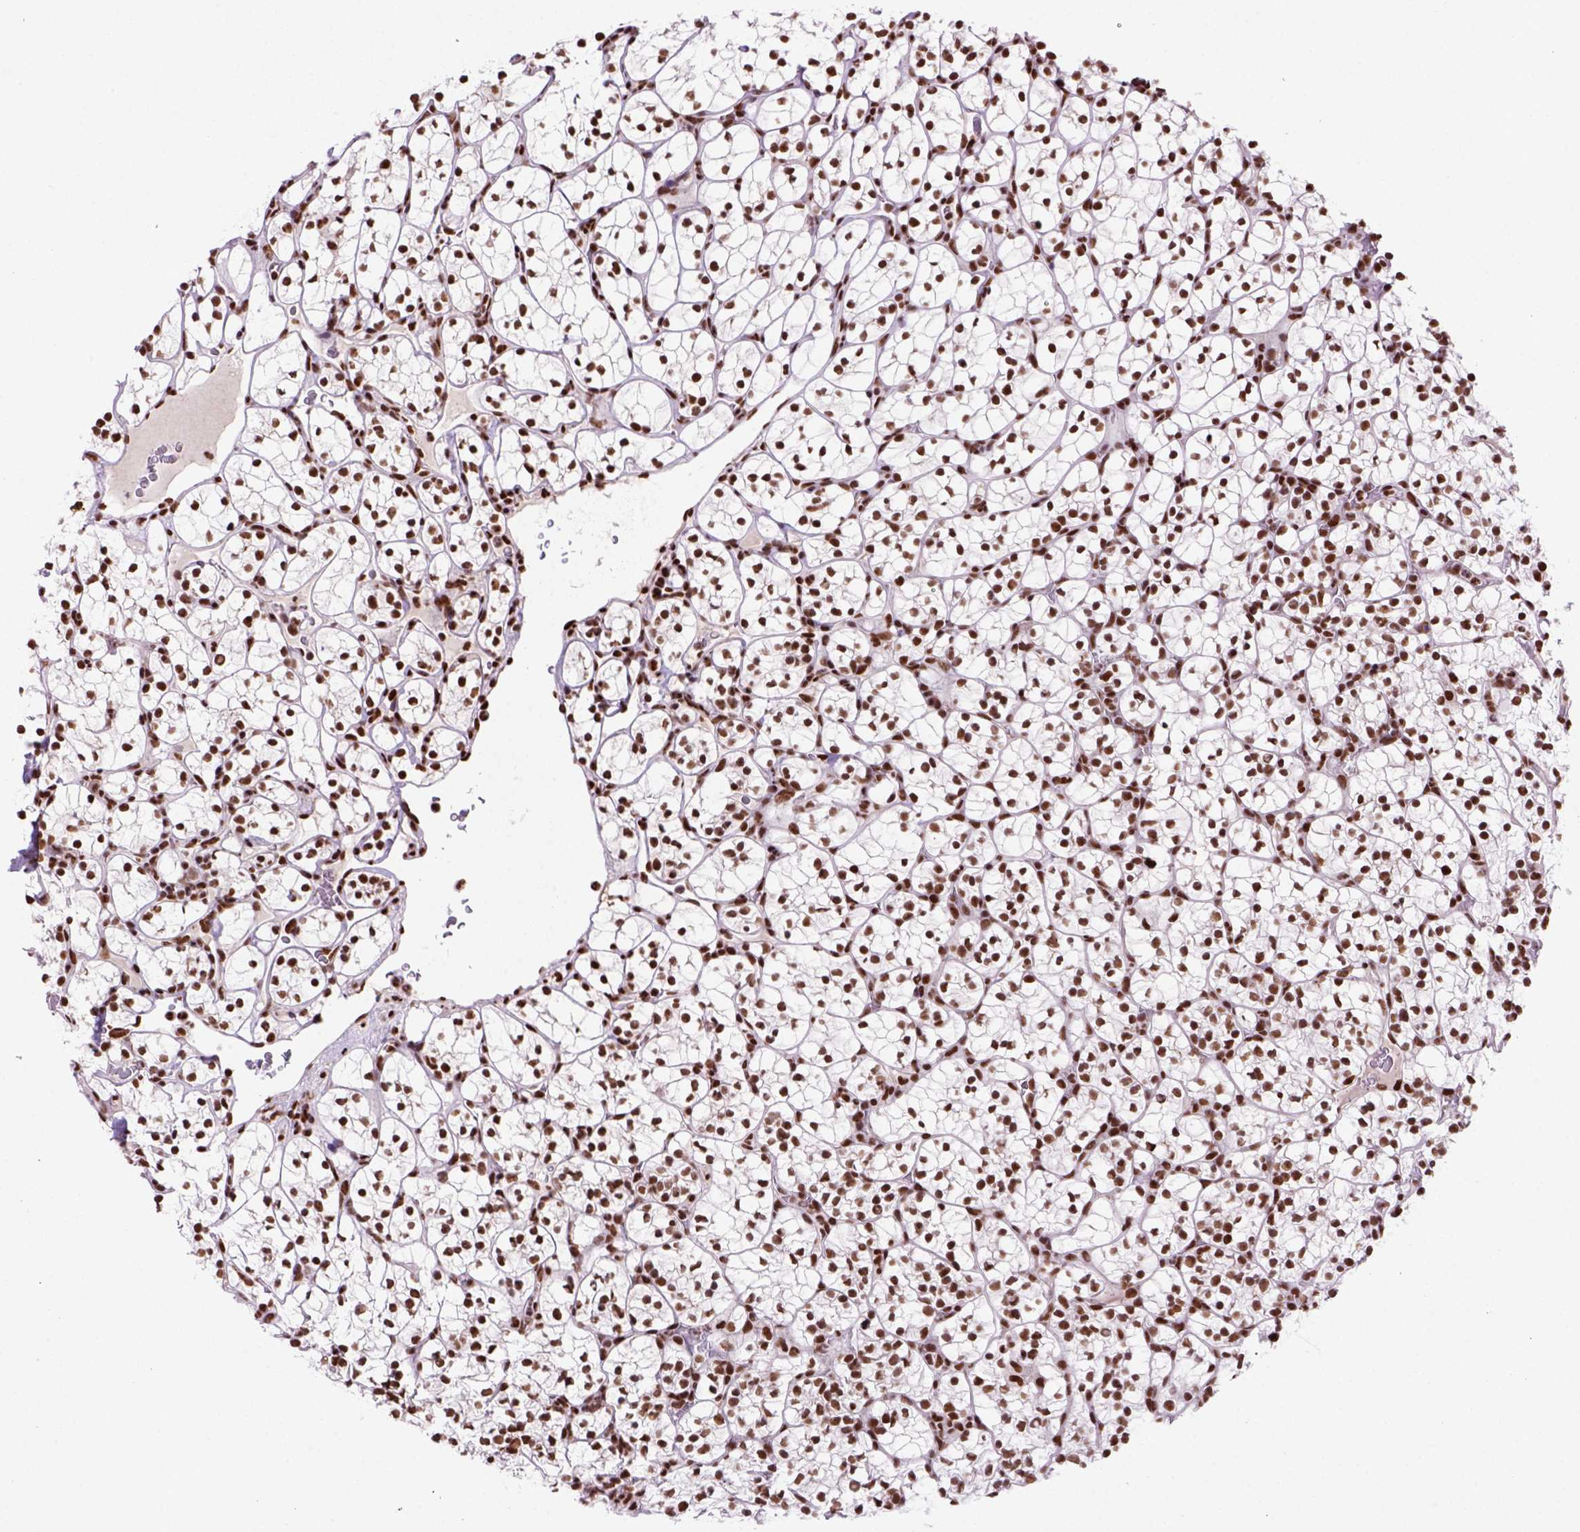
{"staining": {"intensity": "strong", "quantity": ">75%", "location": "nuclear"}, "tissue": "renal cancer", "cell_type": "Tumor cells", "image_type": "cancer", "snomed": [{"axis": "morphology", "description": "Adenocarcinoma, NOS"}, {"axis": "topography", "description": "Kidney"}], "caption": "This is a micrograph of IHC staining of renal adenocarcinoma, which shows strong staining in the nuclear of tumor cells.", "gene": "NSMCE2", "patient": {"sex": "female", "age": 89}}